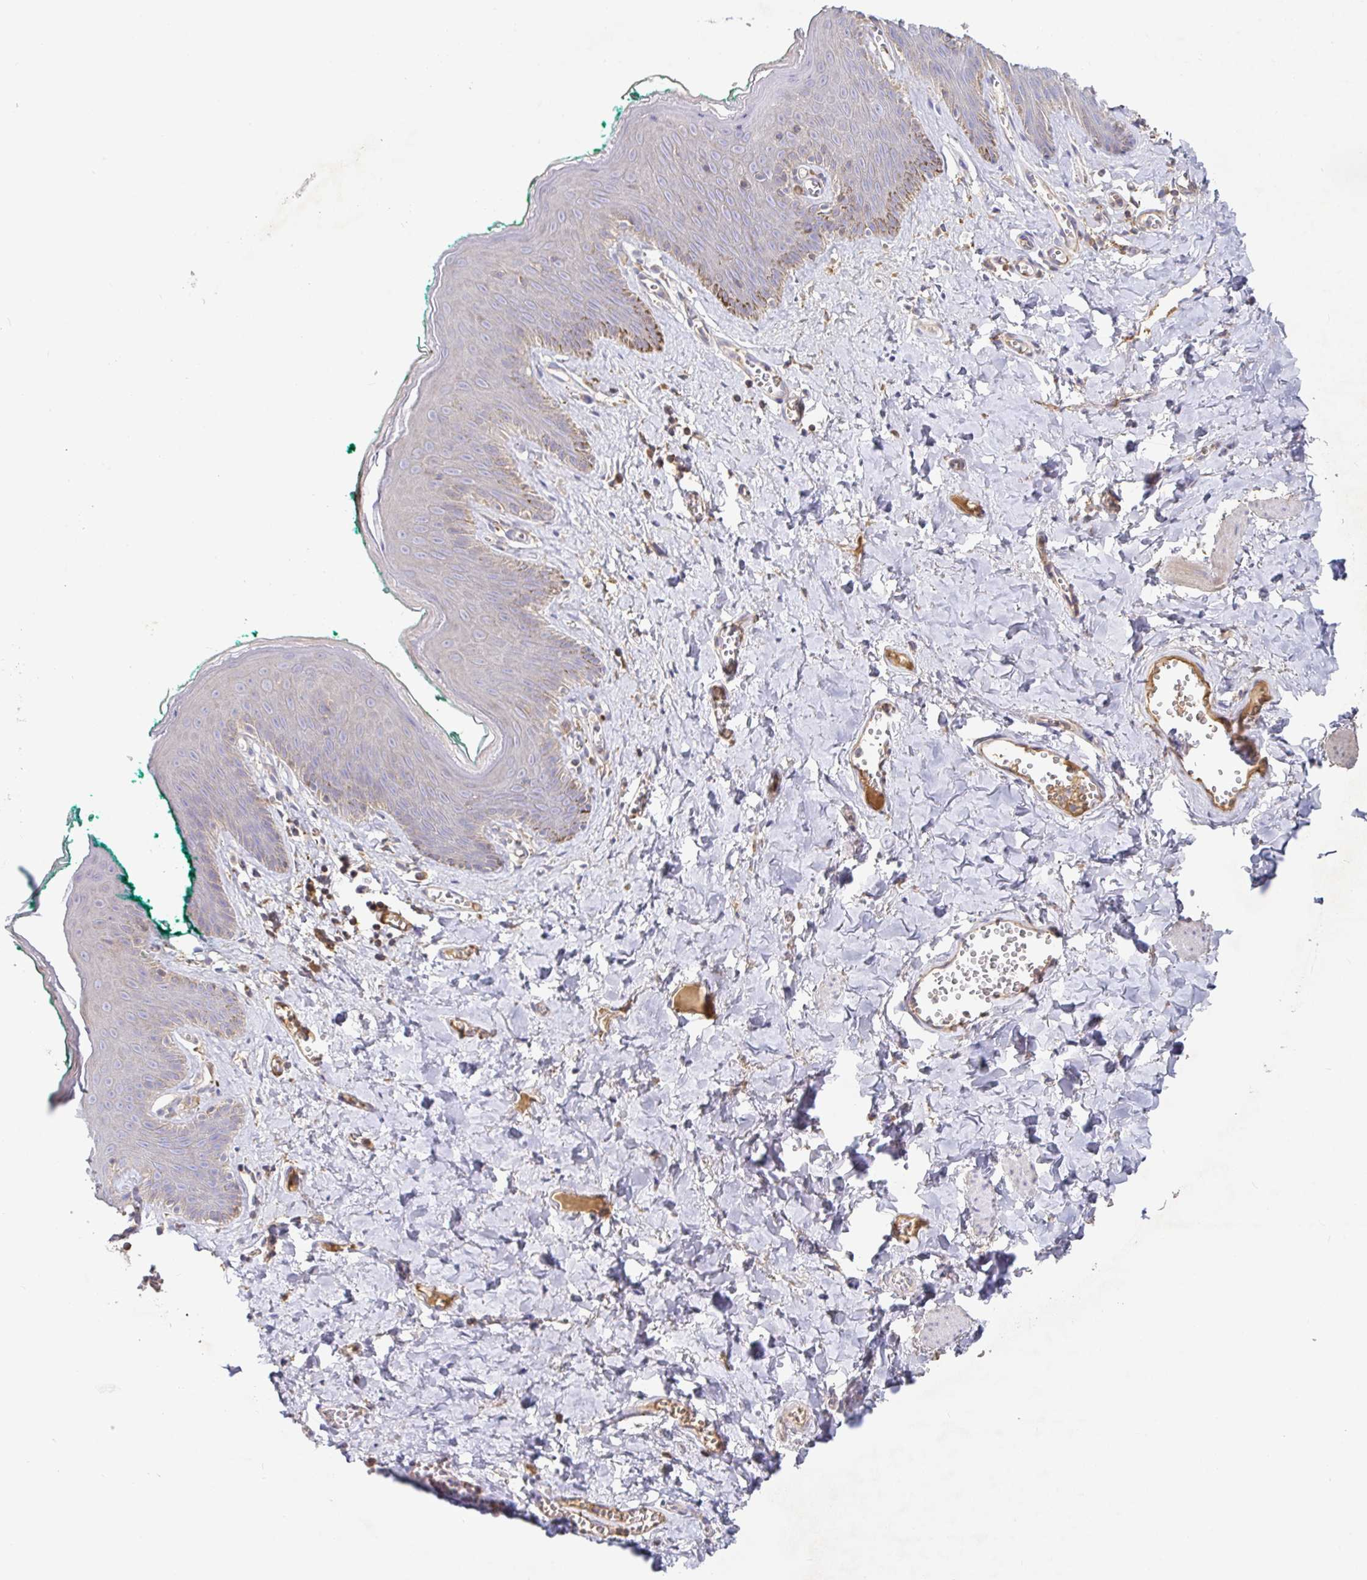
{"staining": {"intensity": "moderate", "quantity": "<25%", "location": "cytoplasmic/membranous"}, "tissue": "skin", "cell_type": "Epidermal cells", "image_type": "normal", "snomed": [{"axis": "morphology", "description": "Normal tissue, NOS"}, {"axis": "topography", "description": "Vulva"}, {"axis": "topography", "description": "Peripheral nerve tissue"}], "caption": "Immunohistochemistry (IHC) (DAB (3,3'-diaminobenzidine)) staining of unremarkable skin demonstrates moderate cytoplasmic/membranous protein expression in about <25% of epidermal cells.", "gene": "IRAK2", "patient": {"sex": "female", "age": 66}}